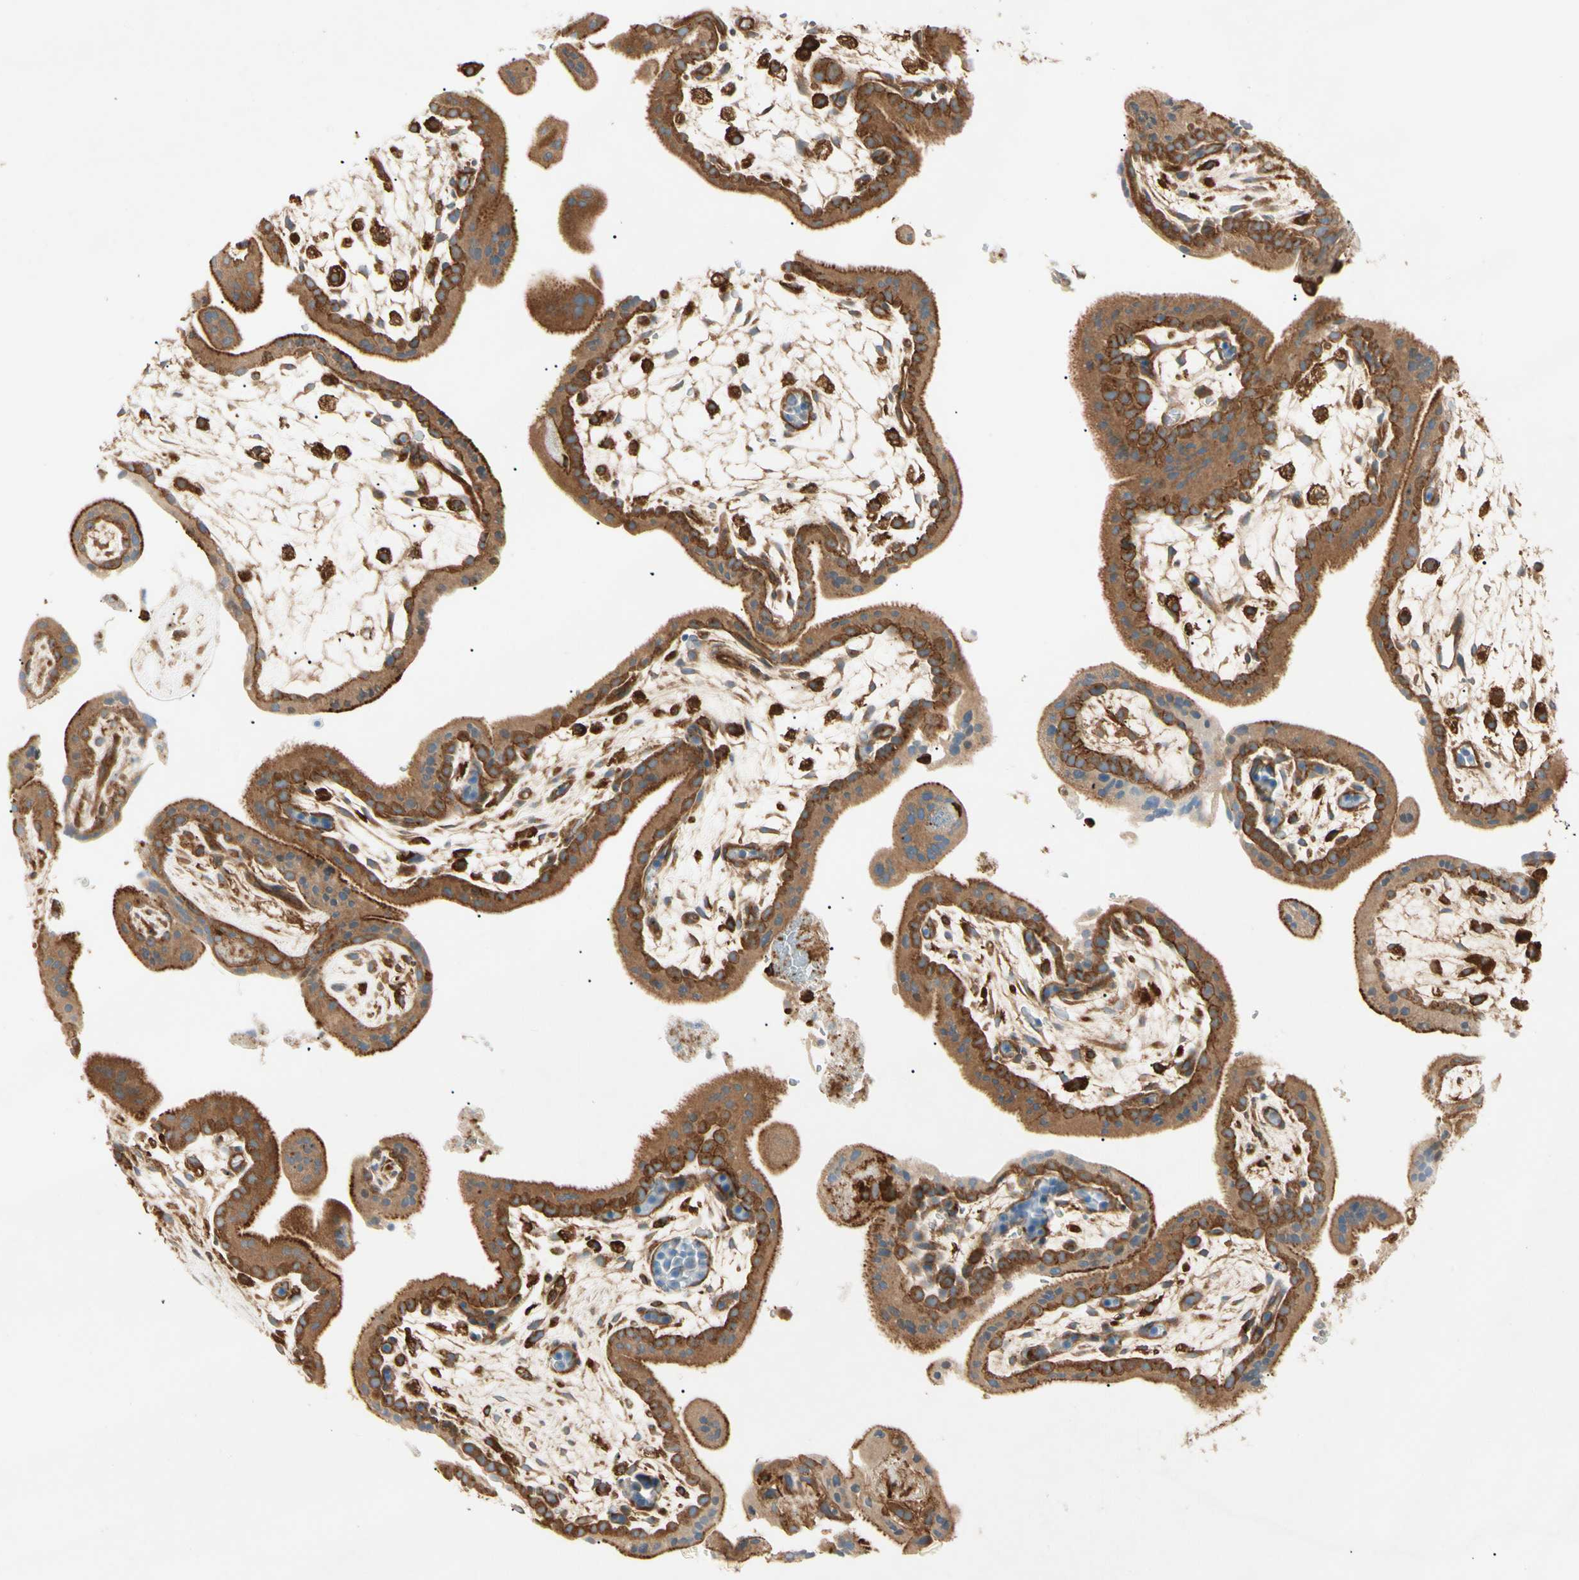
{"staining": {"intensity": "strong", "quantity": ">75%", "location": "cytoplasmic/membranous"}, "tissue": "placenta", "cell_type": "Decidual cells", "image_type": "normal", "snomed": [{"axis": "morphology", "description": "Normal tissue, NOS"}, {"axis": "topography", "description": "Placenta"}], "caption": "A brown stain shows strong cytoplasmic/membranous expression of a protein in decidual cells of benign human placenta. (DAB IHC with brightfield microscopy, high magnification).", "gene": "ARPC2", "patient": {"sex": "female", "age": 35}}